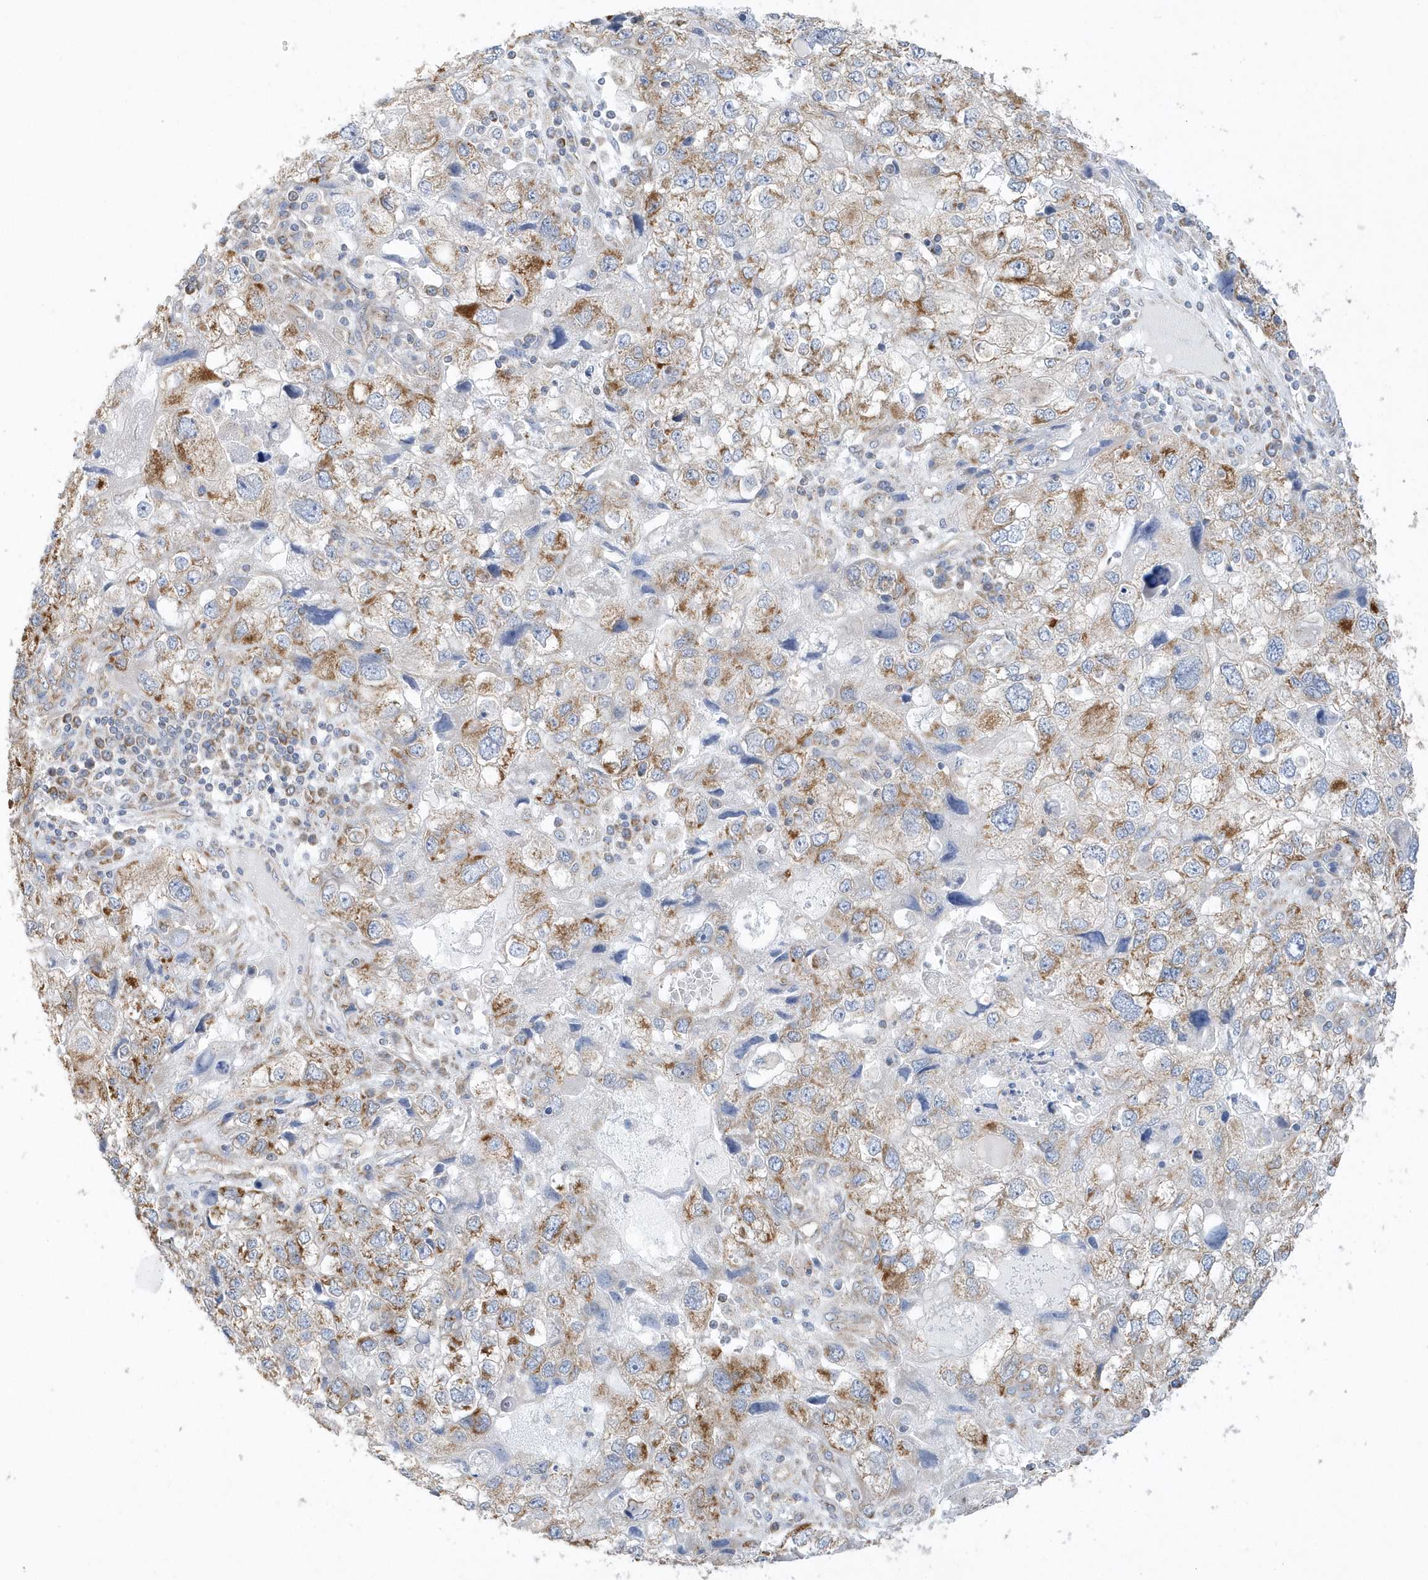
{"staining": {"intensity": "moderate", "quantity": ">75%", "location": "cytoplasmic/membranous"}, "tissue": "endometrial cancer", "cell_type": "Tumor cells", "image_type": "cancer", "snomed": [{"axis": "morphology", "description": "Adenocarcinoma, NOS"}, {"axis": "topography", "description": "Endometrium"}], "caption": "Human endometrial cancer stained with a protein marker reveals moderate staining in tumor cells.", "gene": "SPATA5", "patient": {"sex": "female", "age": 49}}